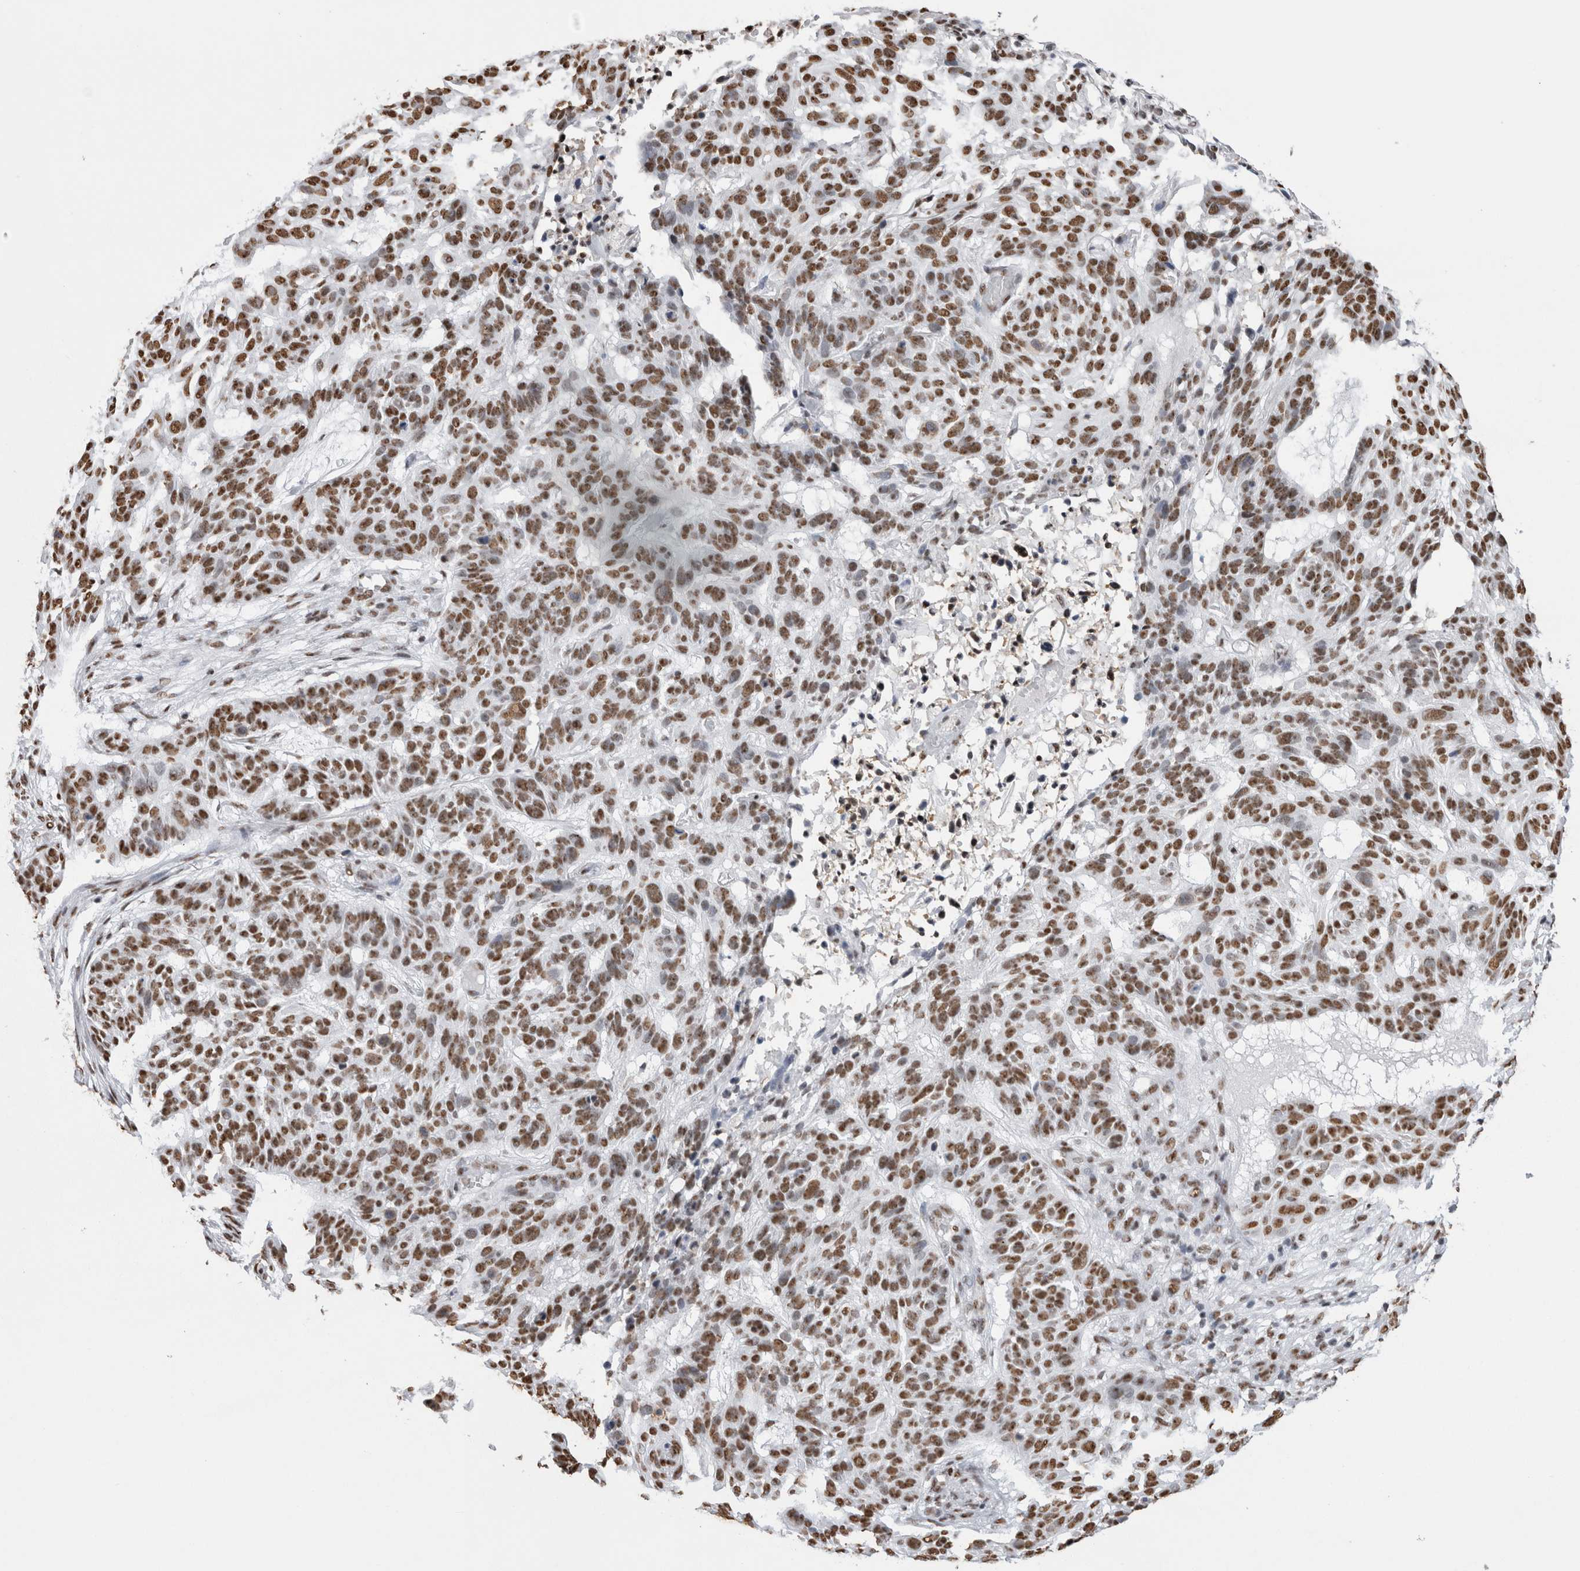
{"staining": {"intensity": "moderate", "quantity": ">75%", "location": "nuclear"}, "tissue": "skin cancer", "cell_type": "Tumor cells", "image_type": "cancer", "snomed": [{"axis": "morphology", "description": "Basal cell carcinoma"}, {"axis": "topography", "description": "Skin"}], "caption": "IHC micrograph of neoplastic tissue: skin cancer stained using immunohistochemistry reveals medium levels of moderate protein expression localized specifically in the nuclear of tumor cells, appearing as a nuclear brown color.", "gene": "ALPK3", "patient": {"sex": "male", "age": 85}}